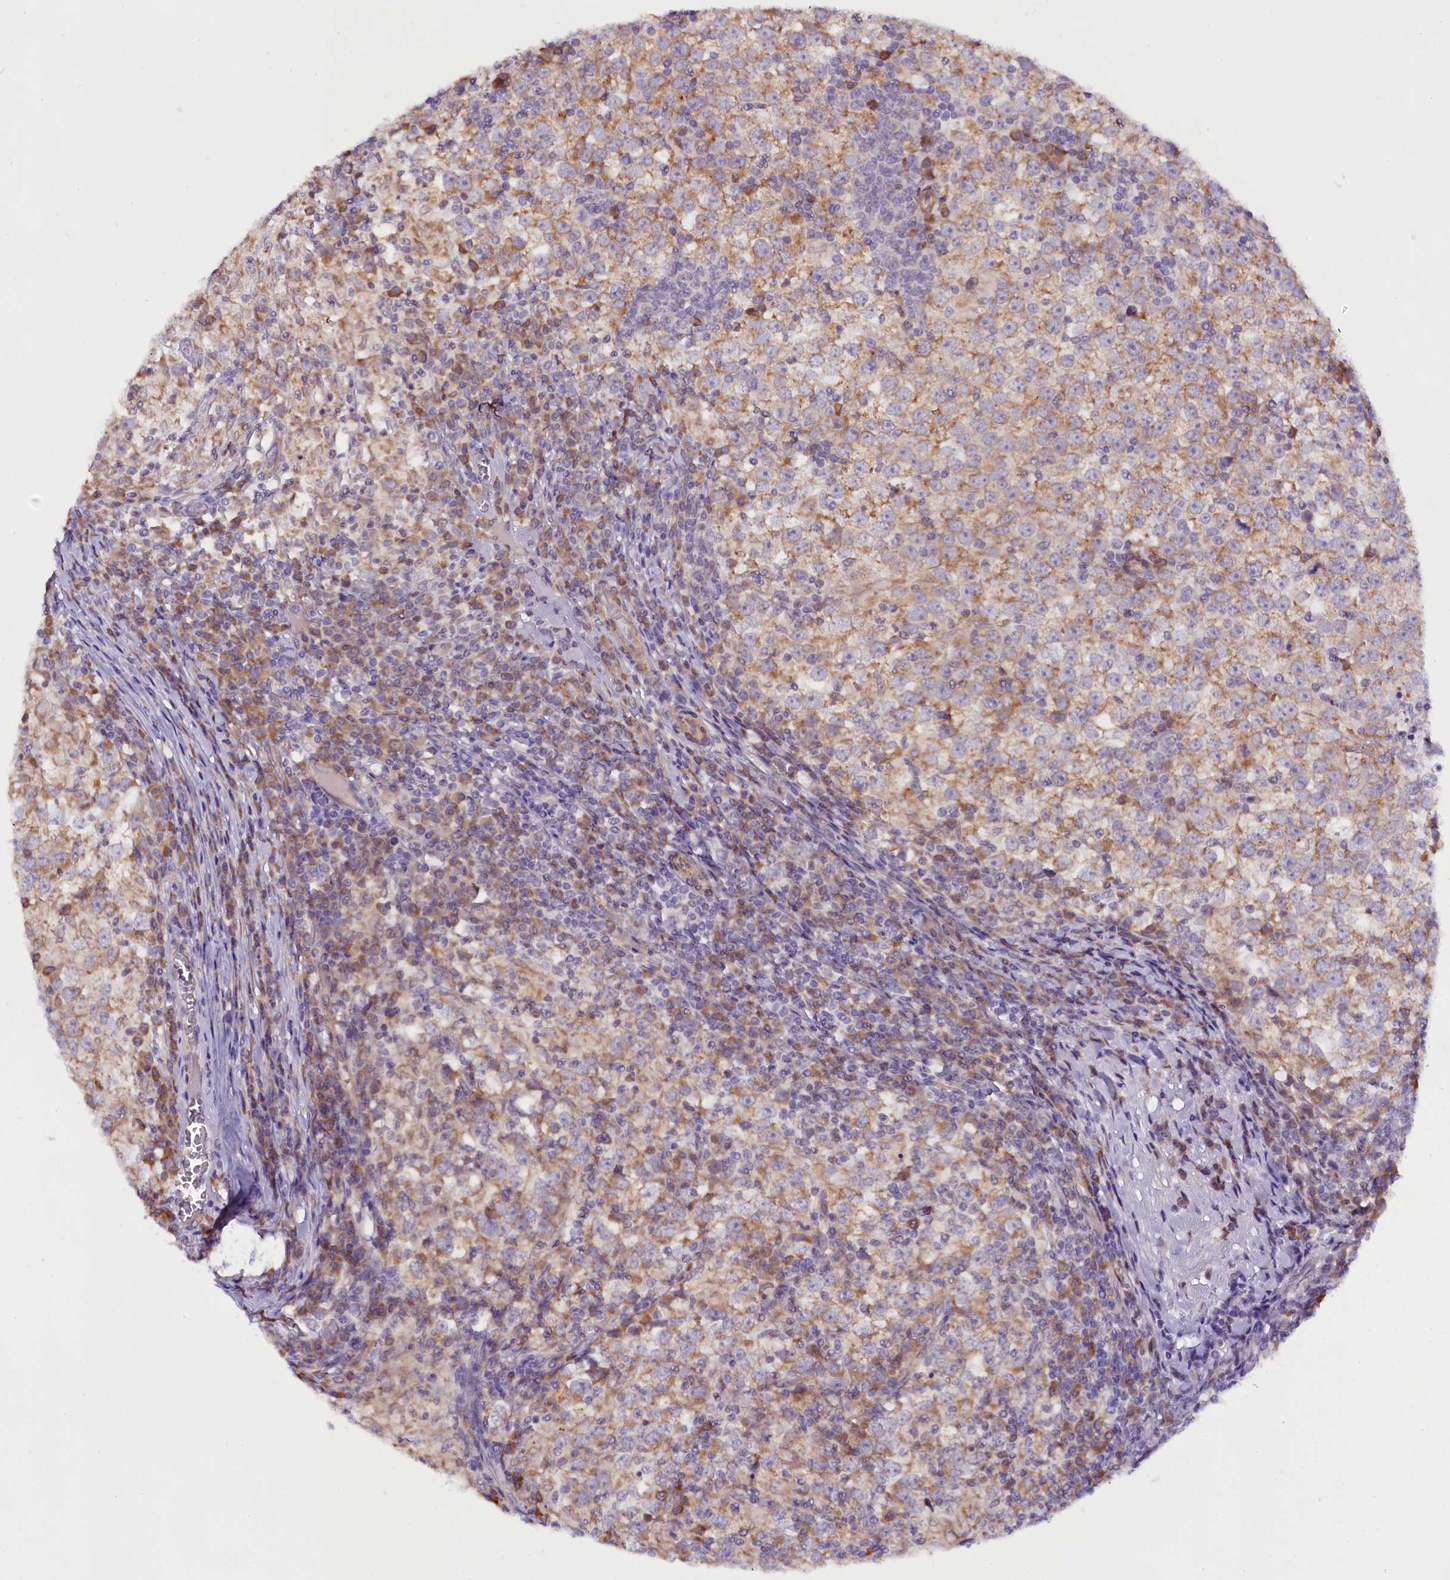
{"staining": {"intensity": "weak", "quantity": "25%-75%", "location": "cytoplasmic/membranous"}, "tissue": "testis cancer", "cell_type": "Tumor cells", "image_type": "cancer", "snomed": [{"axis": "morphology", "description": "Seminoma, NOS"}, {"axis": "topography", "description": "Testis"}], "caption": "Testis cancer (seminoma) tissue reveals weak cytoplasmic/membranous expression in about 25%-75% of tumor cells, visualized by immunohistochemistry.", "gene": "UACA", "patient": {"sex": "male", "age": 65}}